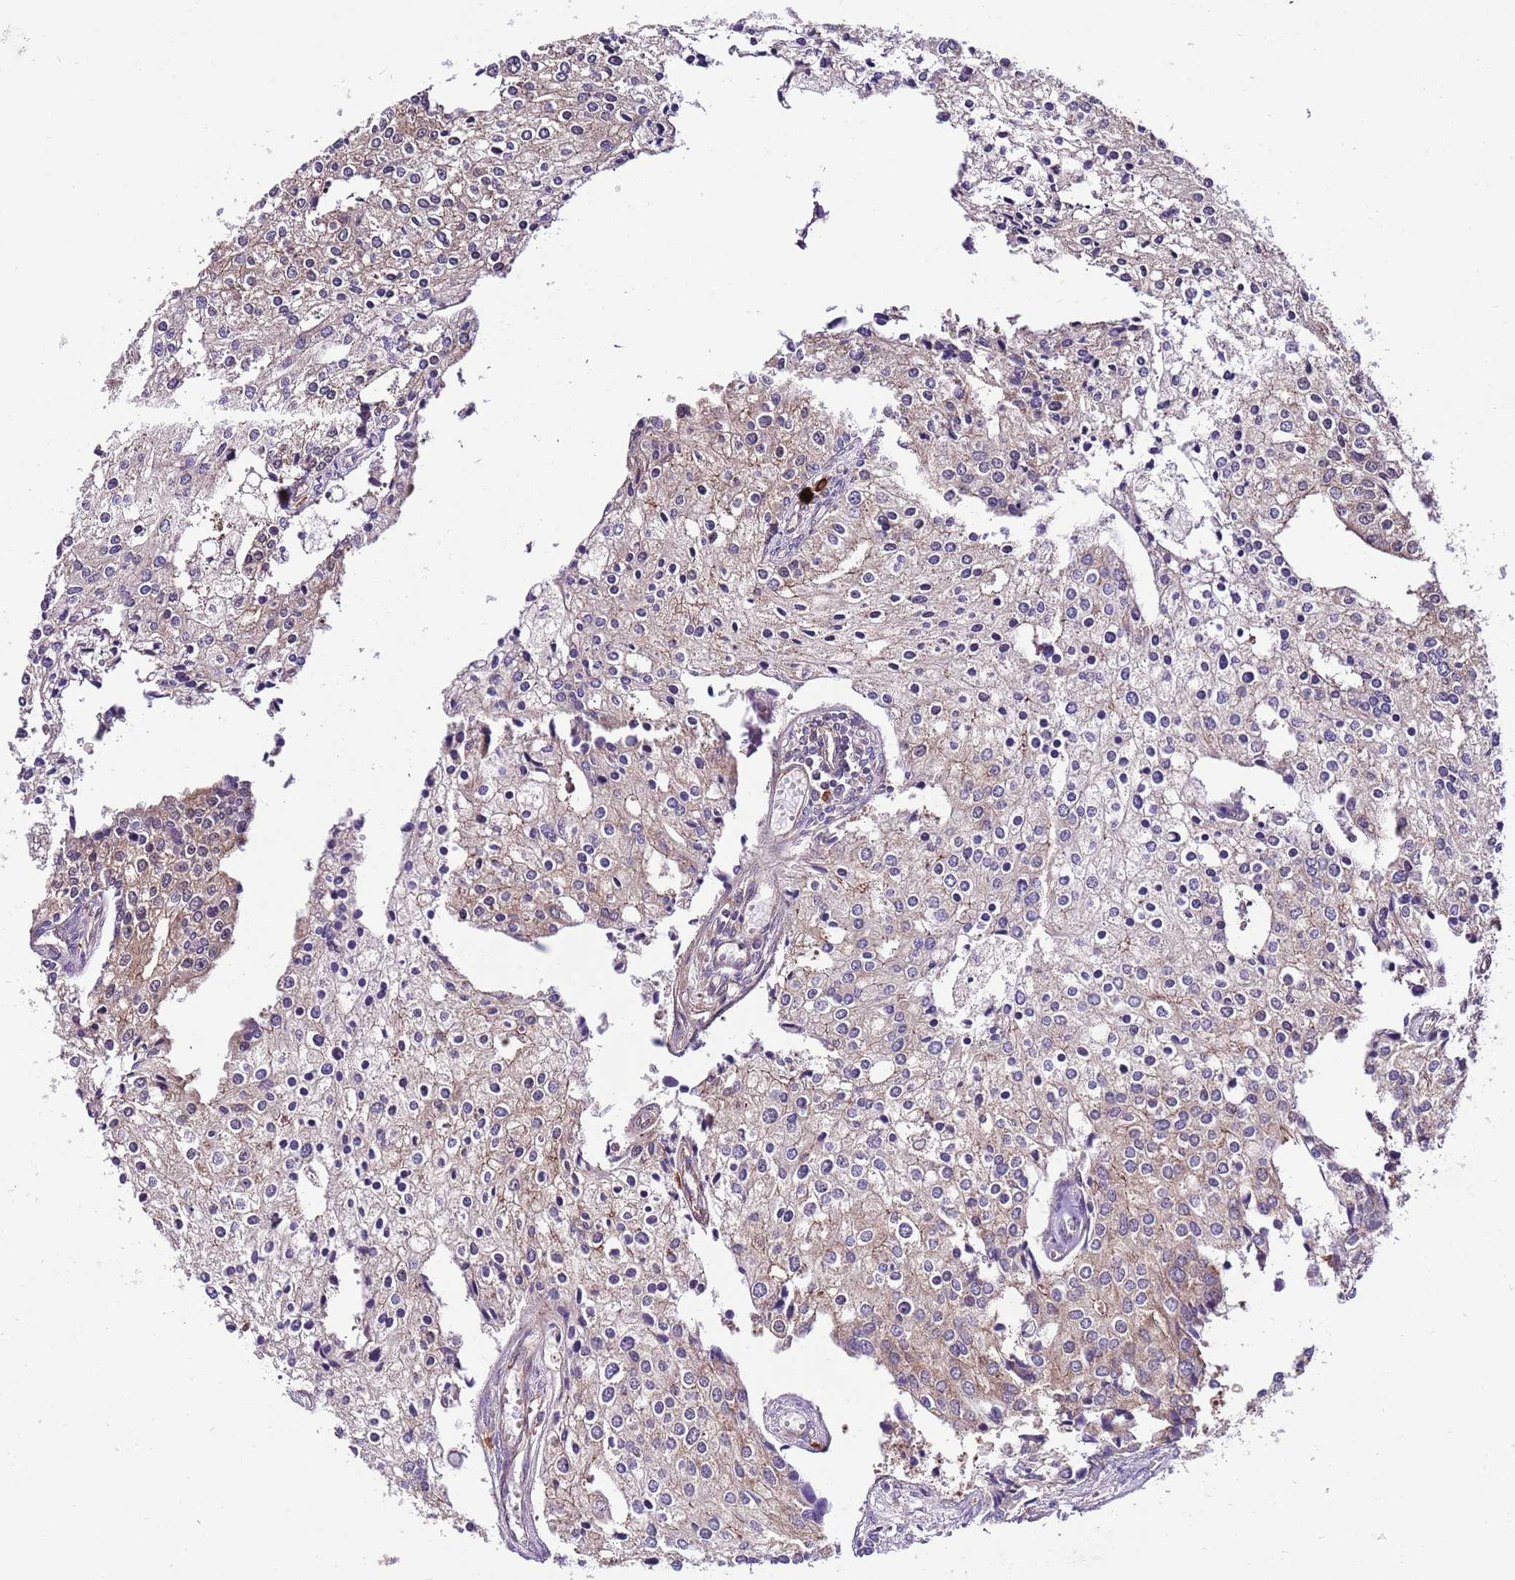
{"staining": {"intensity": "moderate", "quantity": "25%-75%", "location": "cytoplasmic/membranous"}, "tissue": "prostate cancer", "cell_type": "Tumor cells", "image_type": "cancer", "snomed": [{"axis": "morphology", "description": "Adenocarcinoma, High grade"}, {"axis": "topography", "description": "Prostate"}], "caption": "Immunohistochemical staining of human prostate high-grade adenocarcinoma reveals moderate cytoplasmic/membranous protein positivity in approximately 25%-75% of tumor cells. The protein of interest is stained brown, and the nuclei are stained in blue (DAB (3,3'-diaminobenzidine) IHC with brightfield microscopy, high magnification).", "gene": "DONSON", "patient": {"sex": "male", "age": 62}}